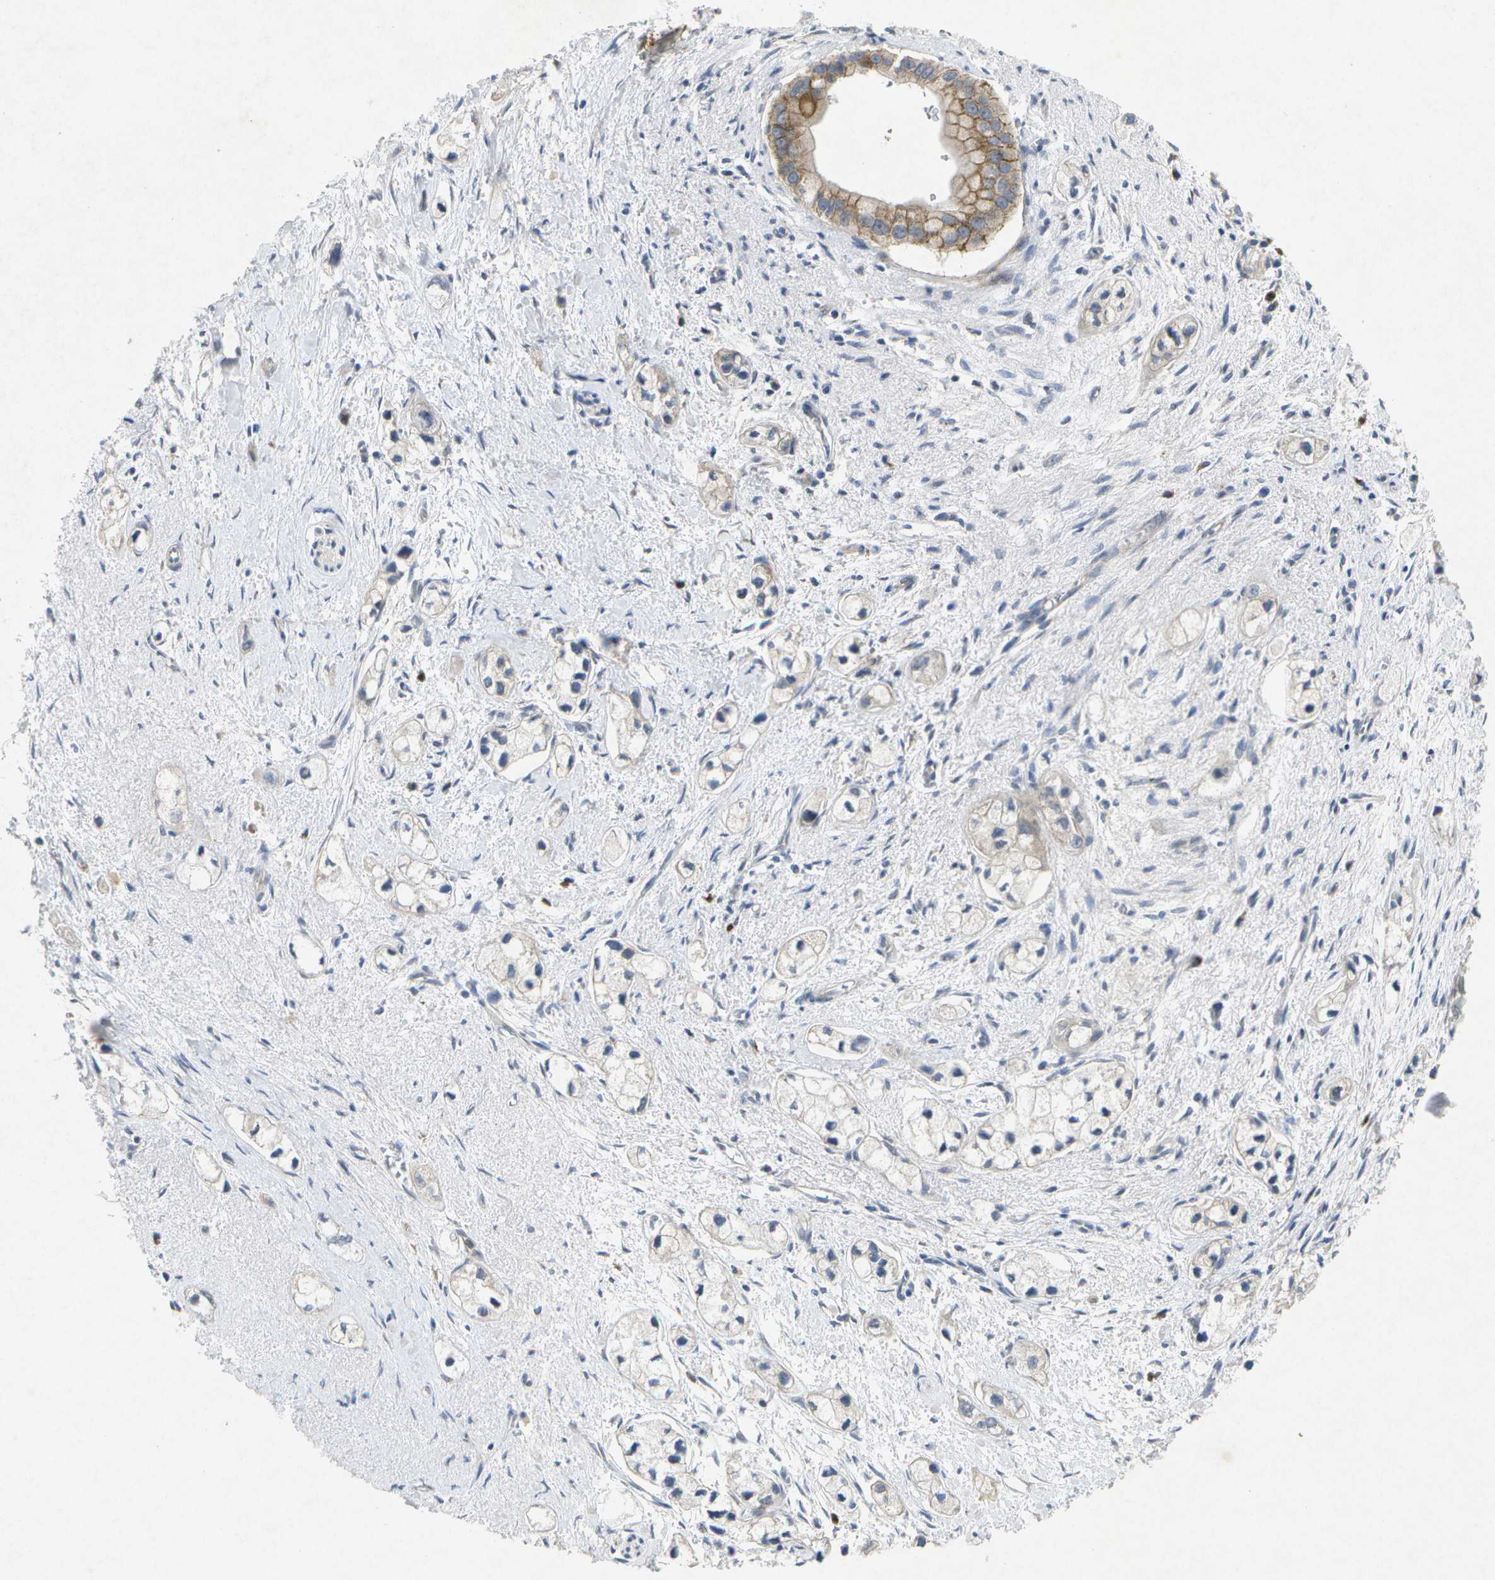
{"staining": {"intensity": "negative", "quantity": "none", "location": "none"}, "tissue": "pancreatic cancer", "cell_type": "Tumor cells", "image_type": "cancer", "snomed": [{"axis": "morphology", "description": "Adenocarcinoma, NOS"}, {"axis": "topography", "description": "Pancreas"}], "caption": "Photomicrograph shows no significant protein positivity in tumor cells of pancreatic cancer (adenocarcinoma).", "gene": "KDELR1", "patient": {"sex": "male", "age": 74}}